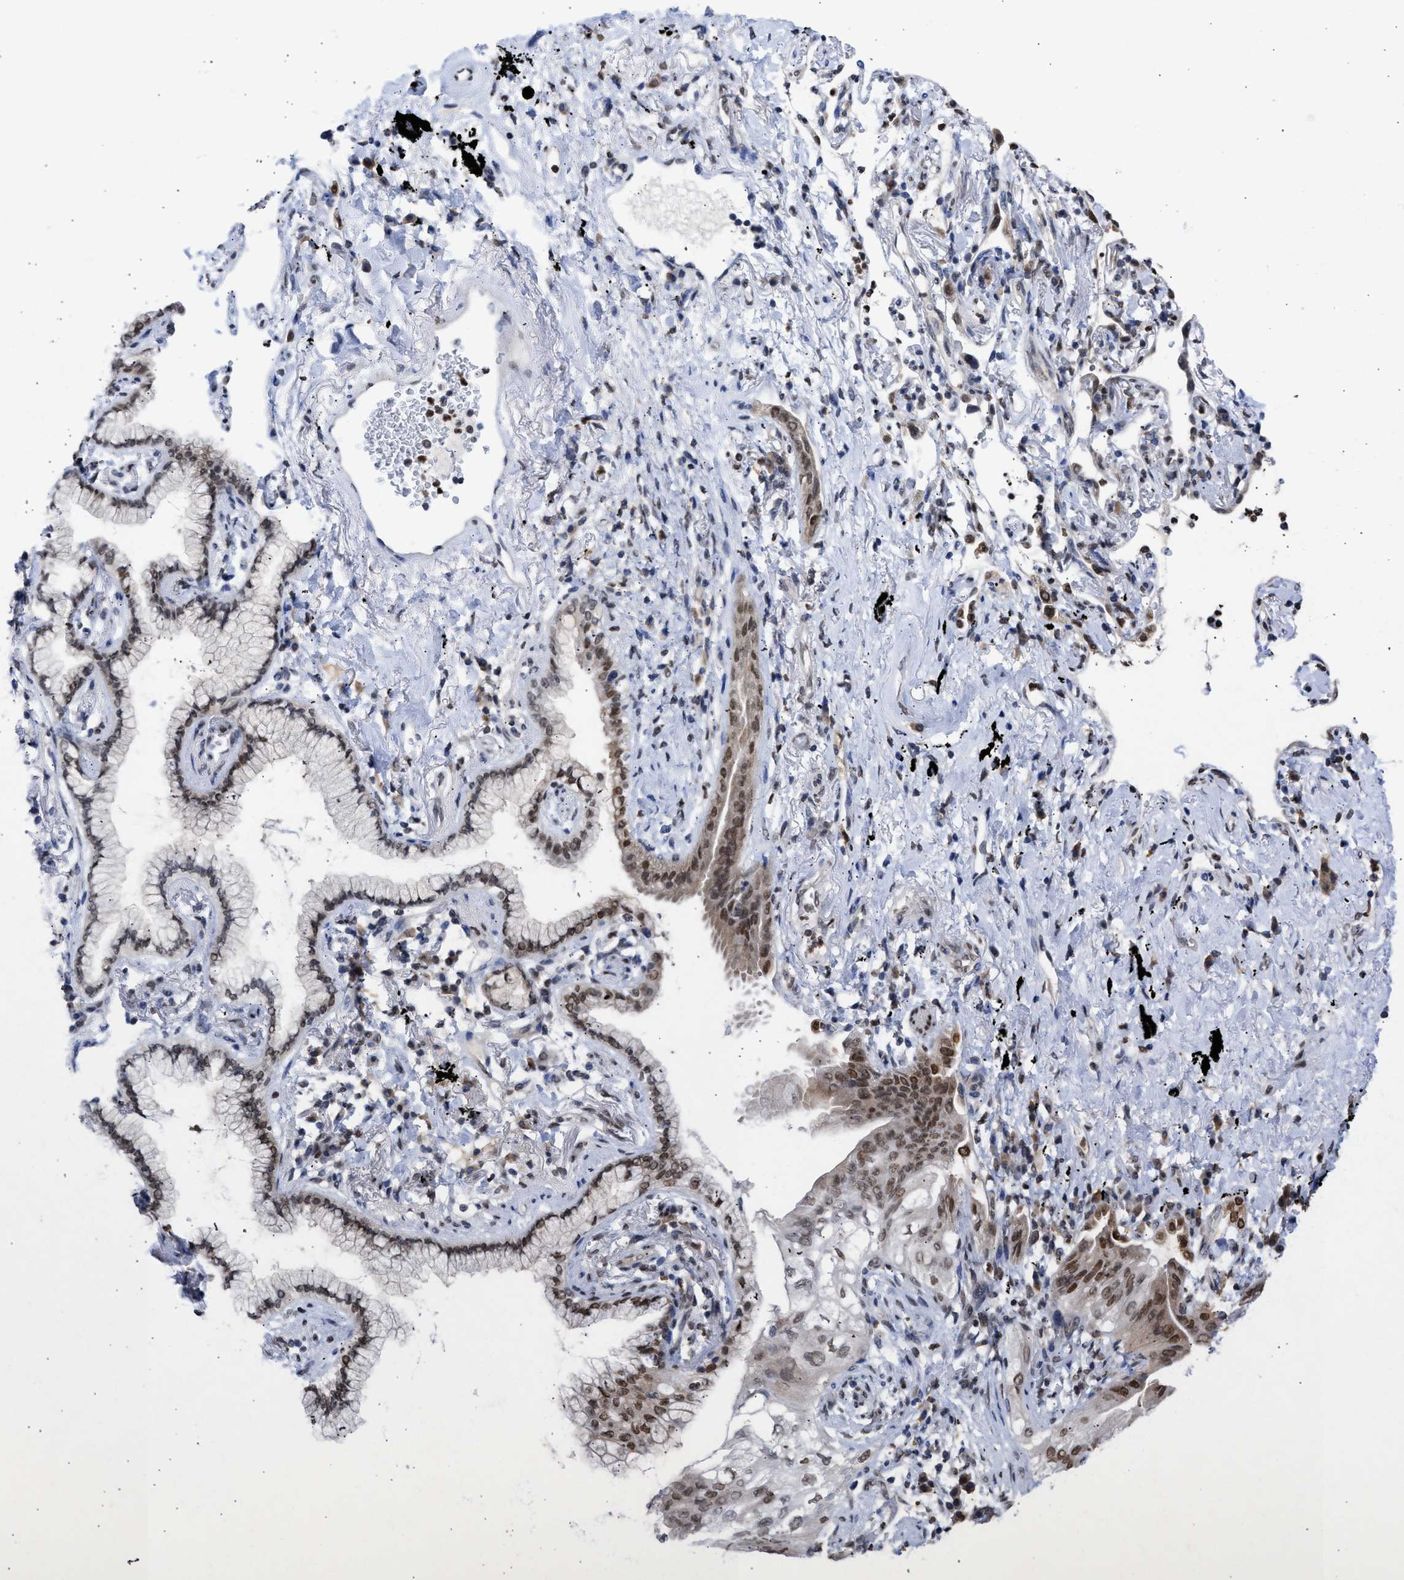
{"staining": {"intensity": "moderate", "quantity": ">75%", "location": "cytoplasmic/membranous,nuclear"}, "tissue": "lung cancer", "cell_type": "Tumor cells", "image_type": "cancer", "snomed": [{"axis": "morphology", "description": "Normal tissue, NOS"}, {"axis": "morphology", "description": "Adenocarcinoma, NOS"}, {"axis": "topography", "description": "Bronchus"}, {"axis": "topography", "description": "Lung"}], "caption": "Adenocarcinoma (lung) stained with a brown dye displays moderate cytoplasmic/membranous and nuclear positive staining in approximately >75% of tumor cells.", "gene": "NUP35", "patient": {"sex": "female", "age": 70}}